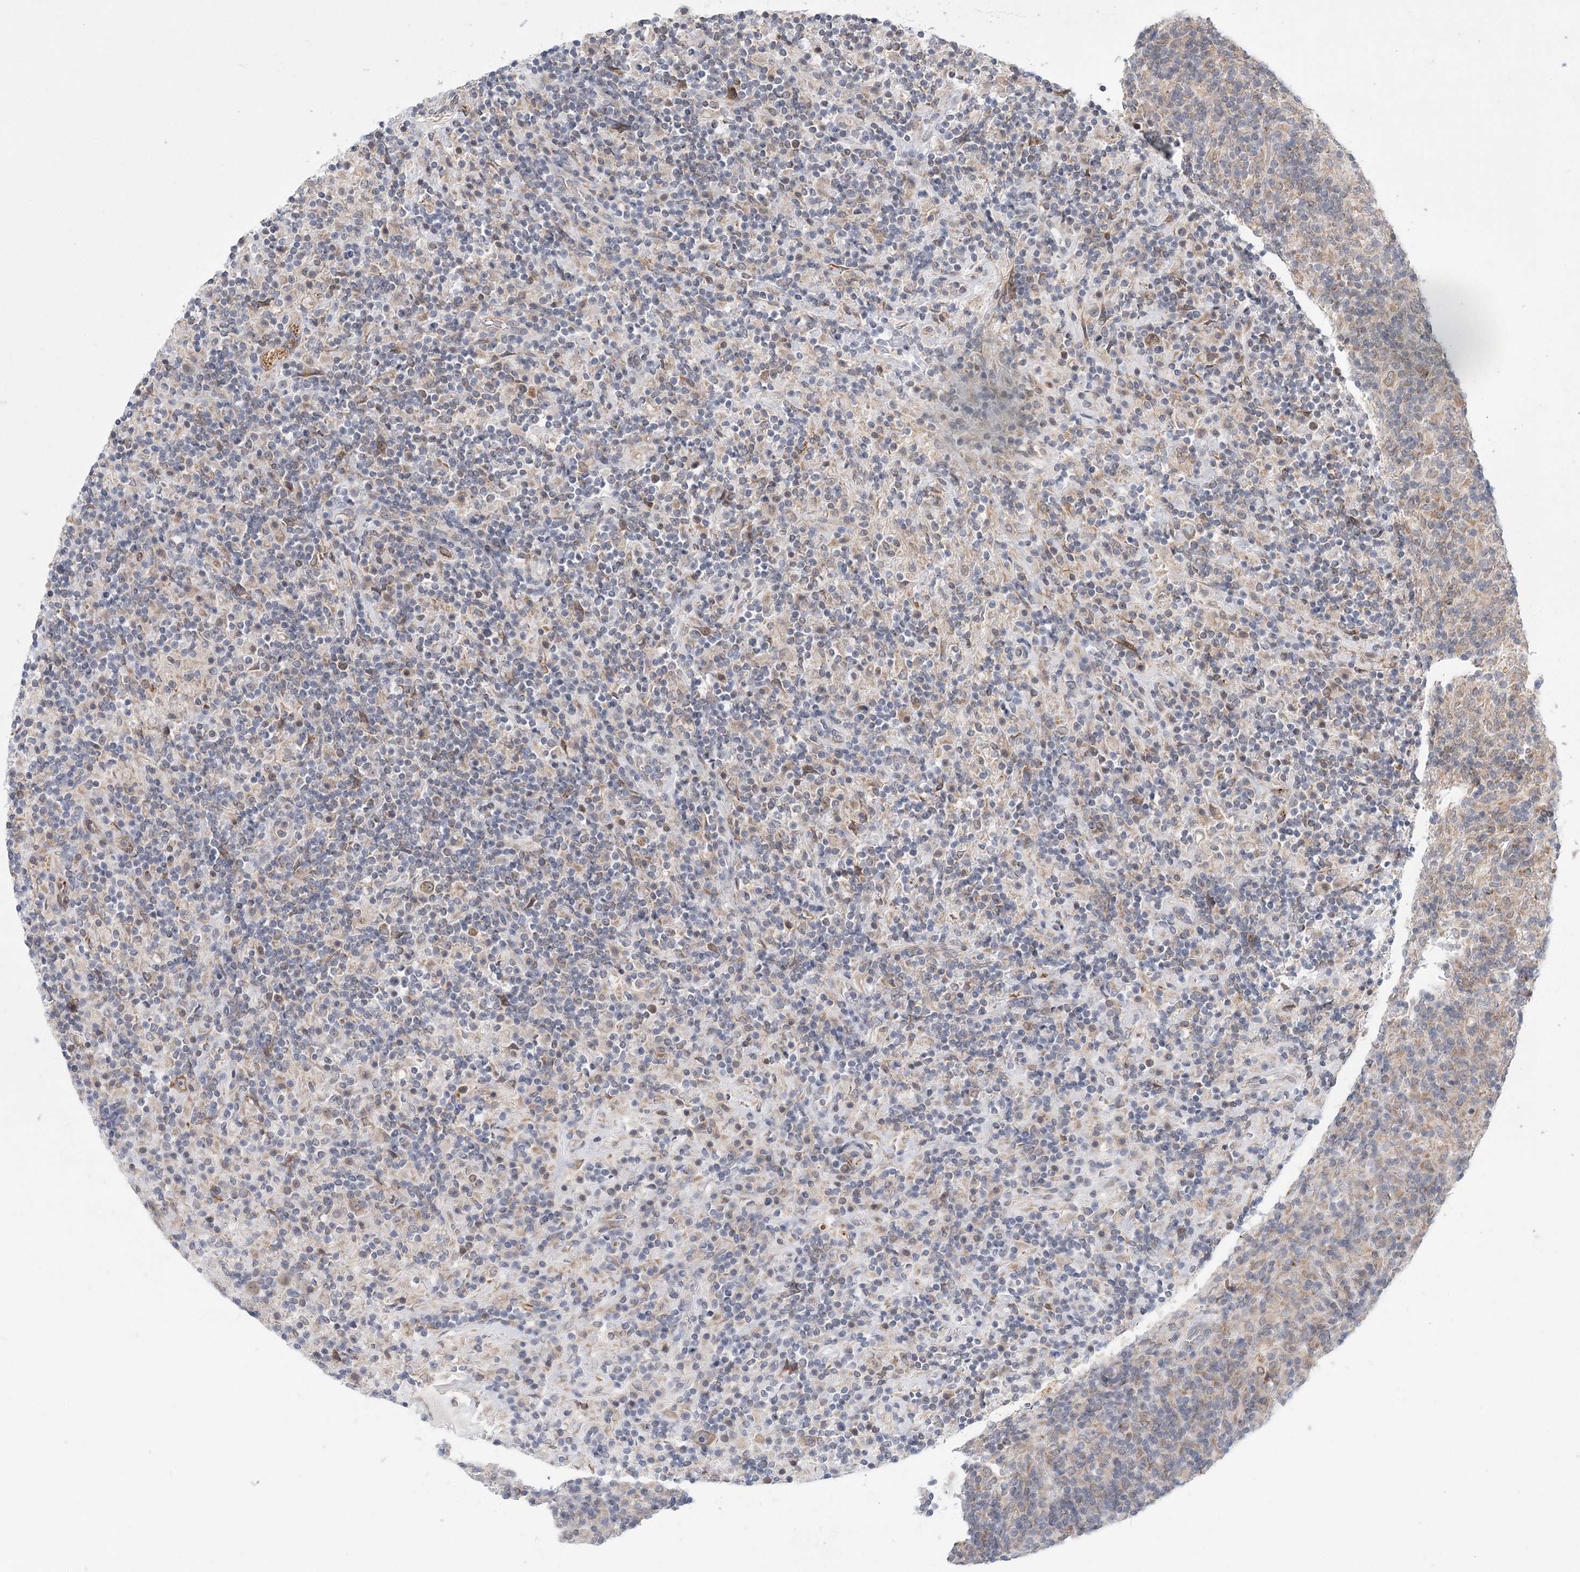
{"staining": {"intensity": "moderate", "quantity": "25%-75%", "location": "cytoplasmic/membranous"}, "tissue": "lymphoma", "cell_type": "Tumor cells", "image_type": "cancer", "snomed": [{"axis": "morphology", "description": "Hodgkin's disease, NOS"}, {"axis": "topography", "description": "Lymph node"}], "caption": "Brown immunohistochemical staining in Hodgkin's disease shows moderate cytoplasmic/membranous staining in approximately 25%-75% of tumor cells.", "gene": "PCYOX1L", "patient": {"sex": "male", "age": 70}}